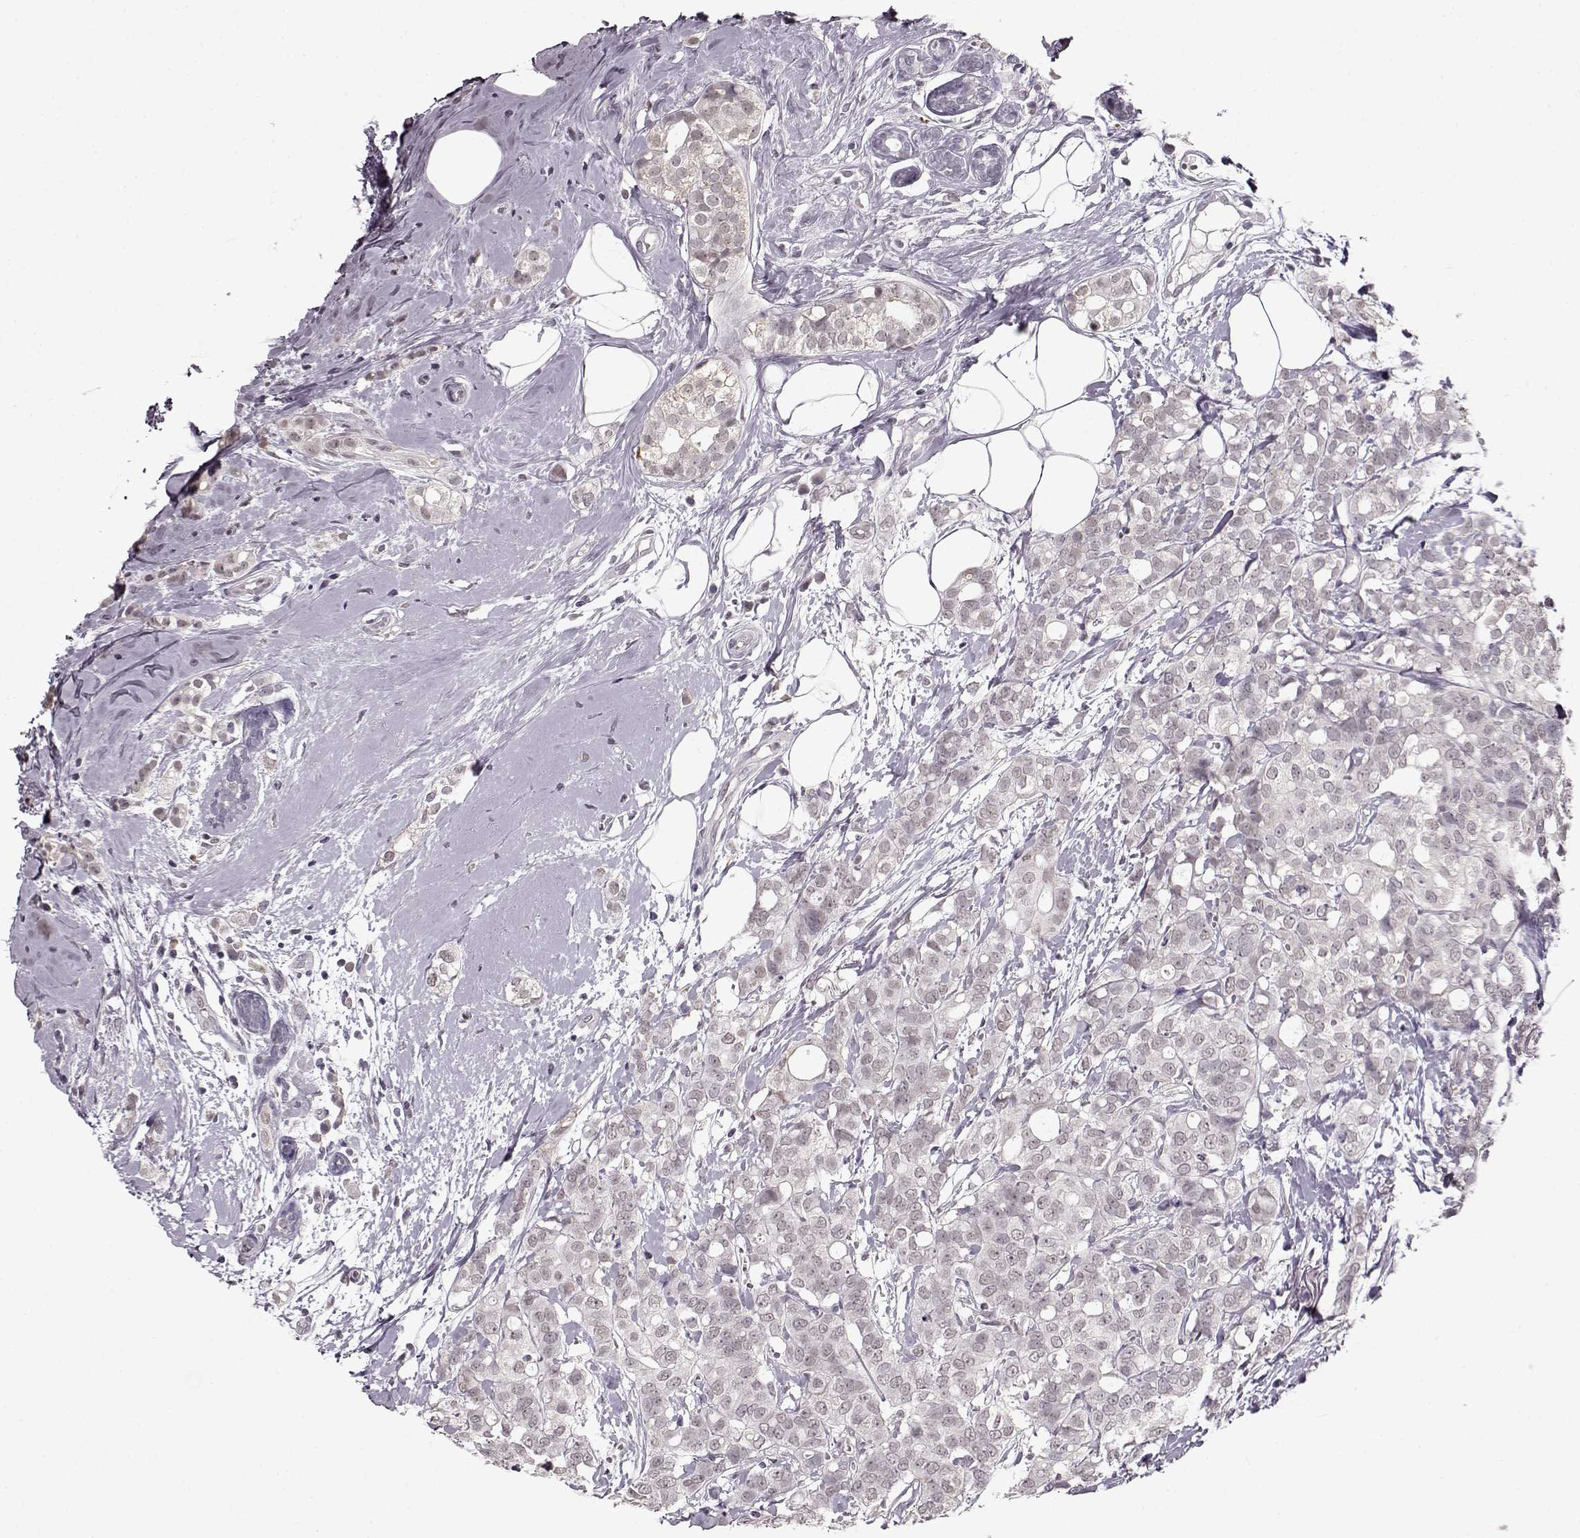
{"staining": {"intensity": "weak", "quantity": "<25%", "location": "nuclear"}, "tissue": "breast cancer", "cell_type": "Tumor cells", "image_type": "cancer", "snomed": [{"axis": "morphology", "description": "Duct carcinoma"}, {"axis": "topography", "description": "Breast"}], "caption": "An immunohistochemistry (IHC) image of breast cancer is shown. There is no staining in tumor cells of breast cancer.", "gene": "RP1L1", "patient": {"sex": "female", "age": 40}}